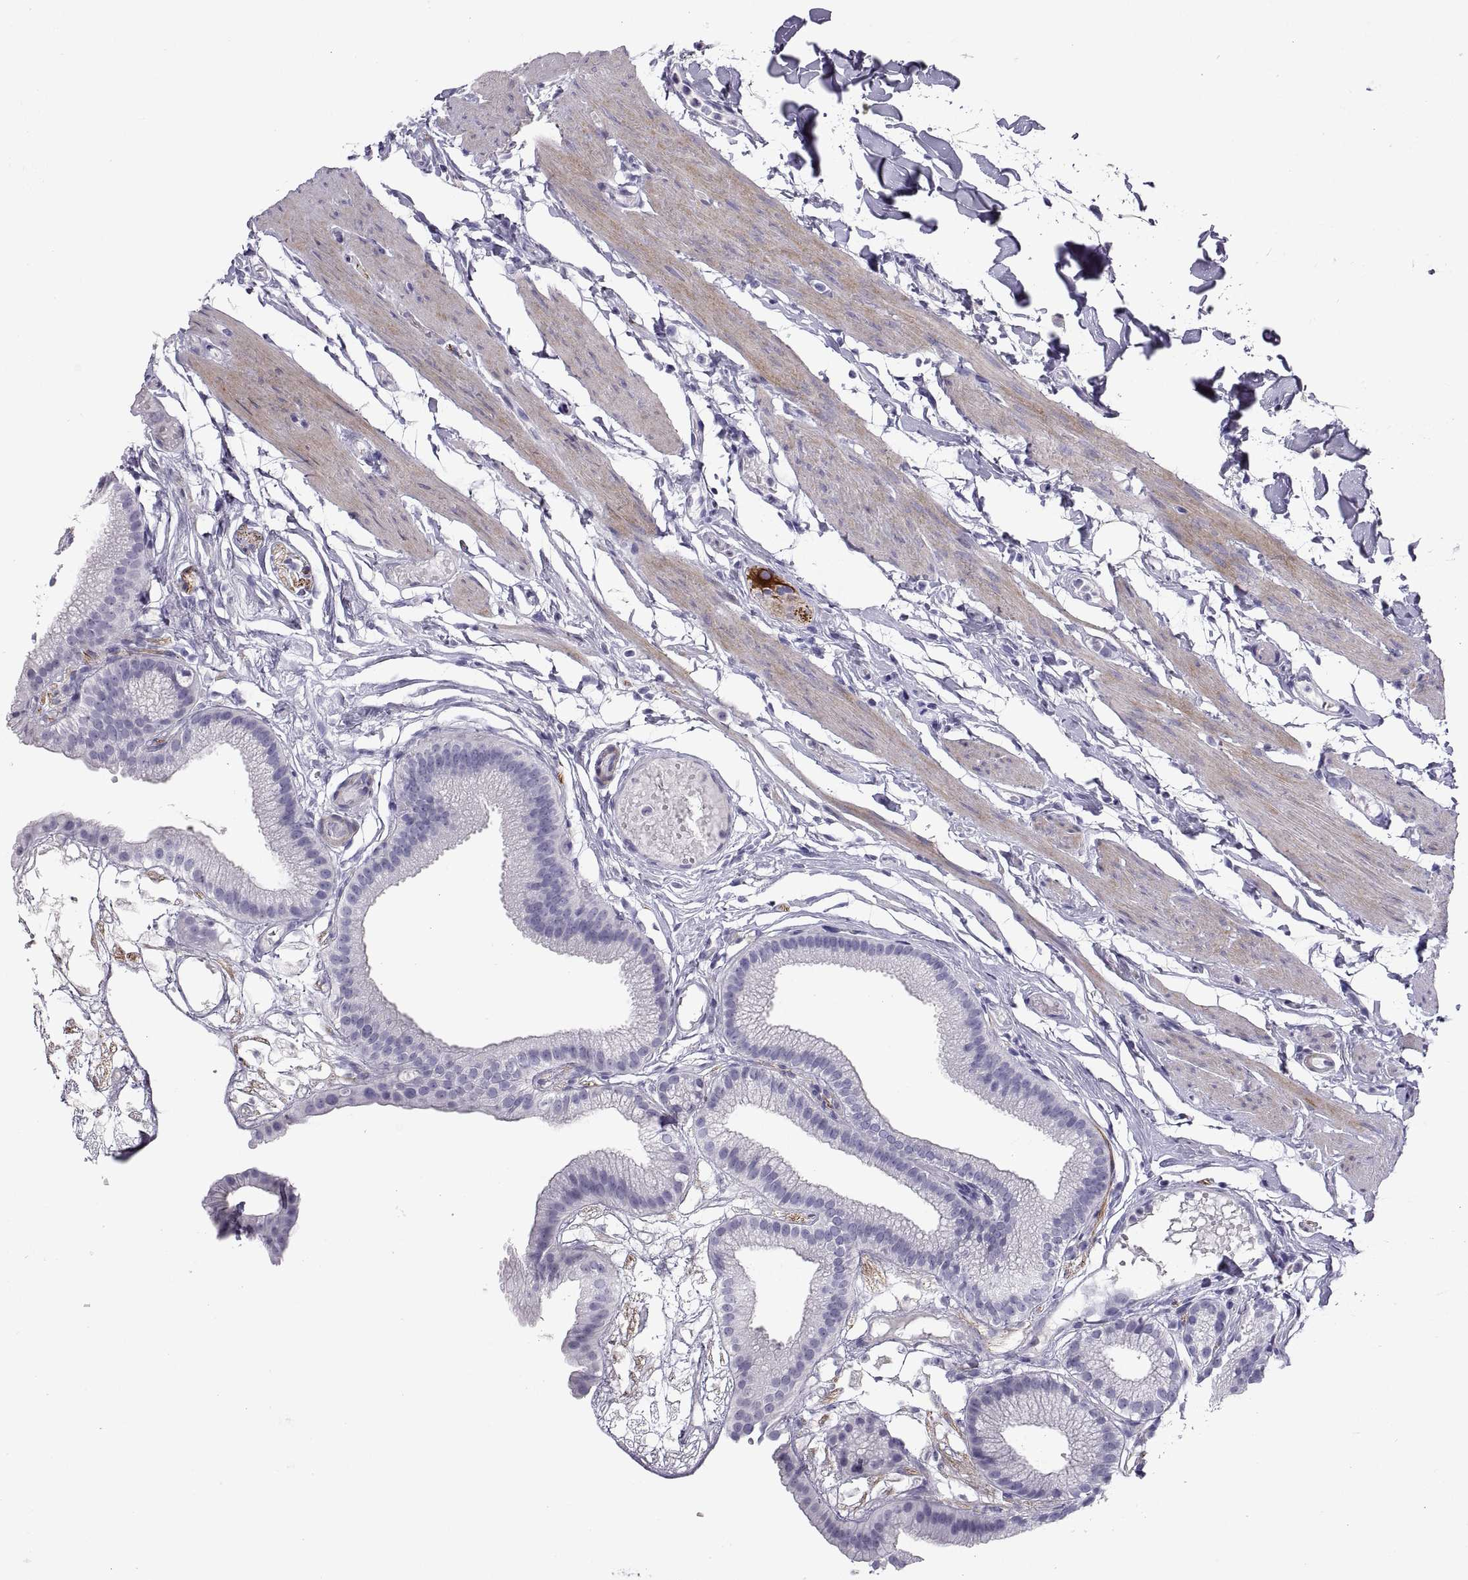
{"staining": {"intensity": "negative", "quantity": "none", "location": "none"}, "tissue": "gallbladder", "cell_type": "Glandular cells", "image_type": "normal", "snomed": [{"axis": "morphology", "description": "Normal tissue, NOS"}, {"axis": "topography", "description": "Gallbladder"}], "caption": "Immunohistochemical staining of normal human gallbladder demonstrates no significant expression in glandular cells.", "gene": "RGS20", "patient": {"sex": "female", "age": 45}}